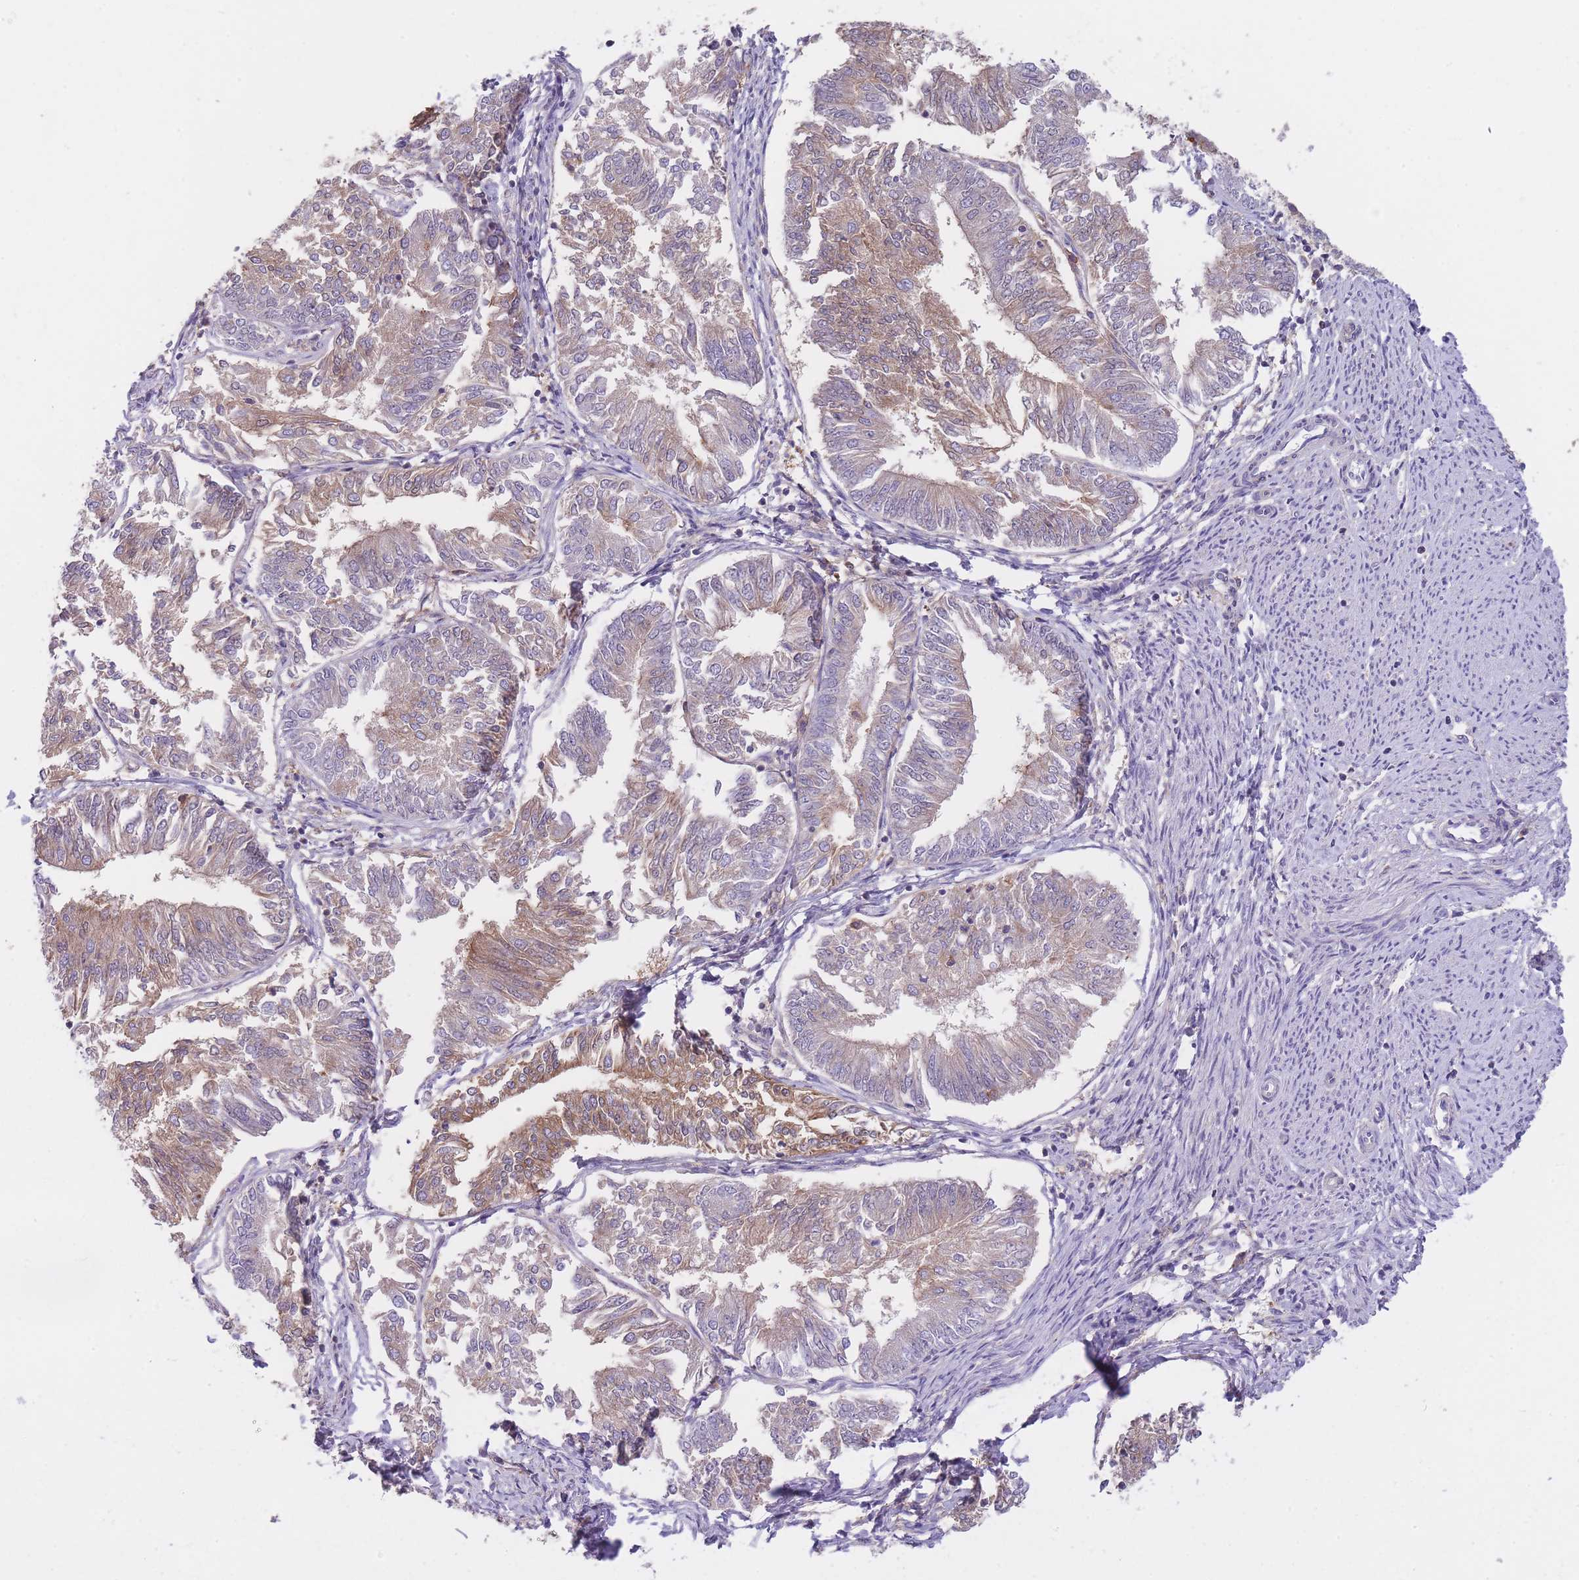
{"staining": {"intensity": "weak", "quantity": "<25%", "location": "cytoplasmic/membranous"}, "tissue": "endometrial cancer", "cell_type": "Tumor cells", "image_type": "cancer", "snomed": [{"axis": "morphology", "description": "Adenocarcinoma, NOS"}, {"axis": "topography", "description": "Endometrium"}], "caption": "An image of endometrial cancer stained for a protein demonstrates no brown staining in tumor cells.", "gene": "PRKAR1A", "patient": {"sex": "female", "age": 58}}